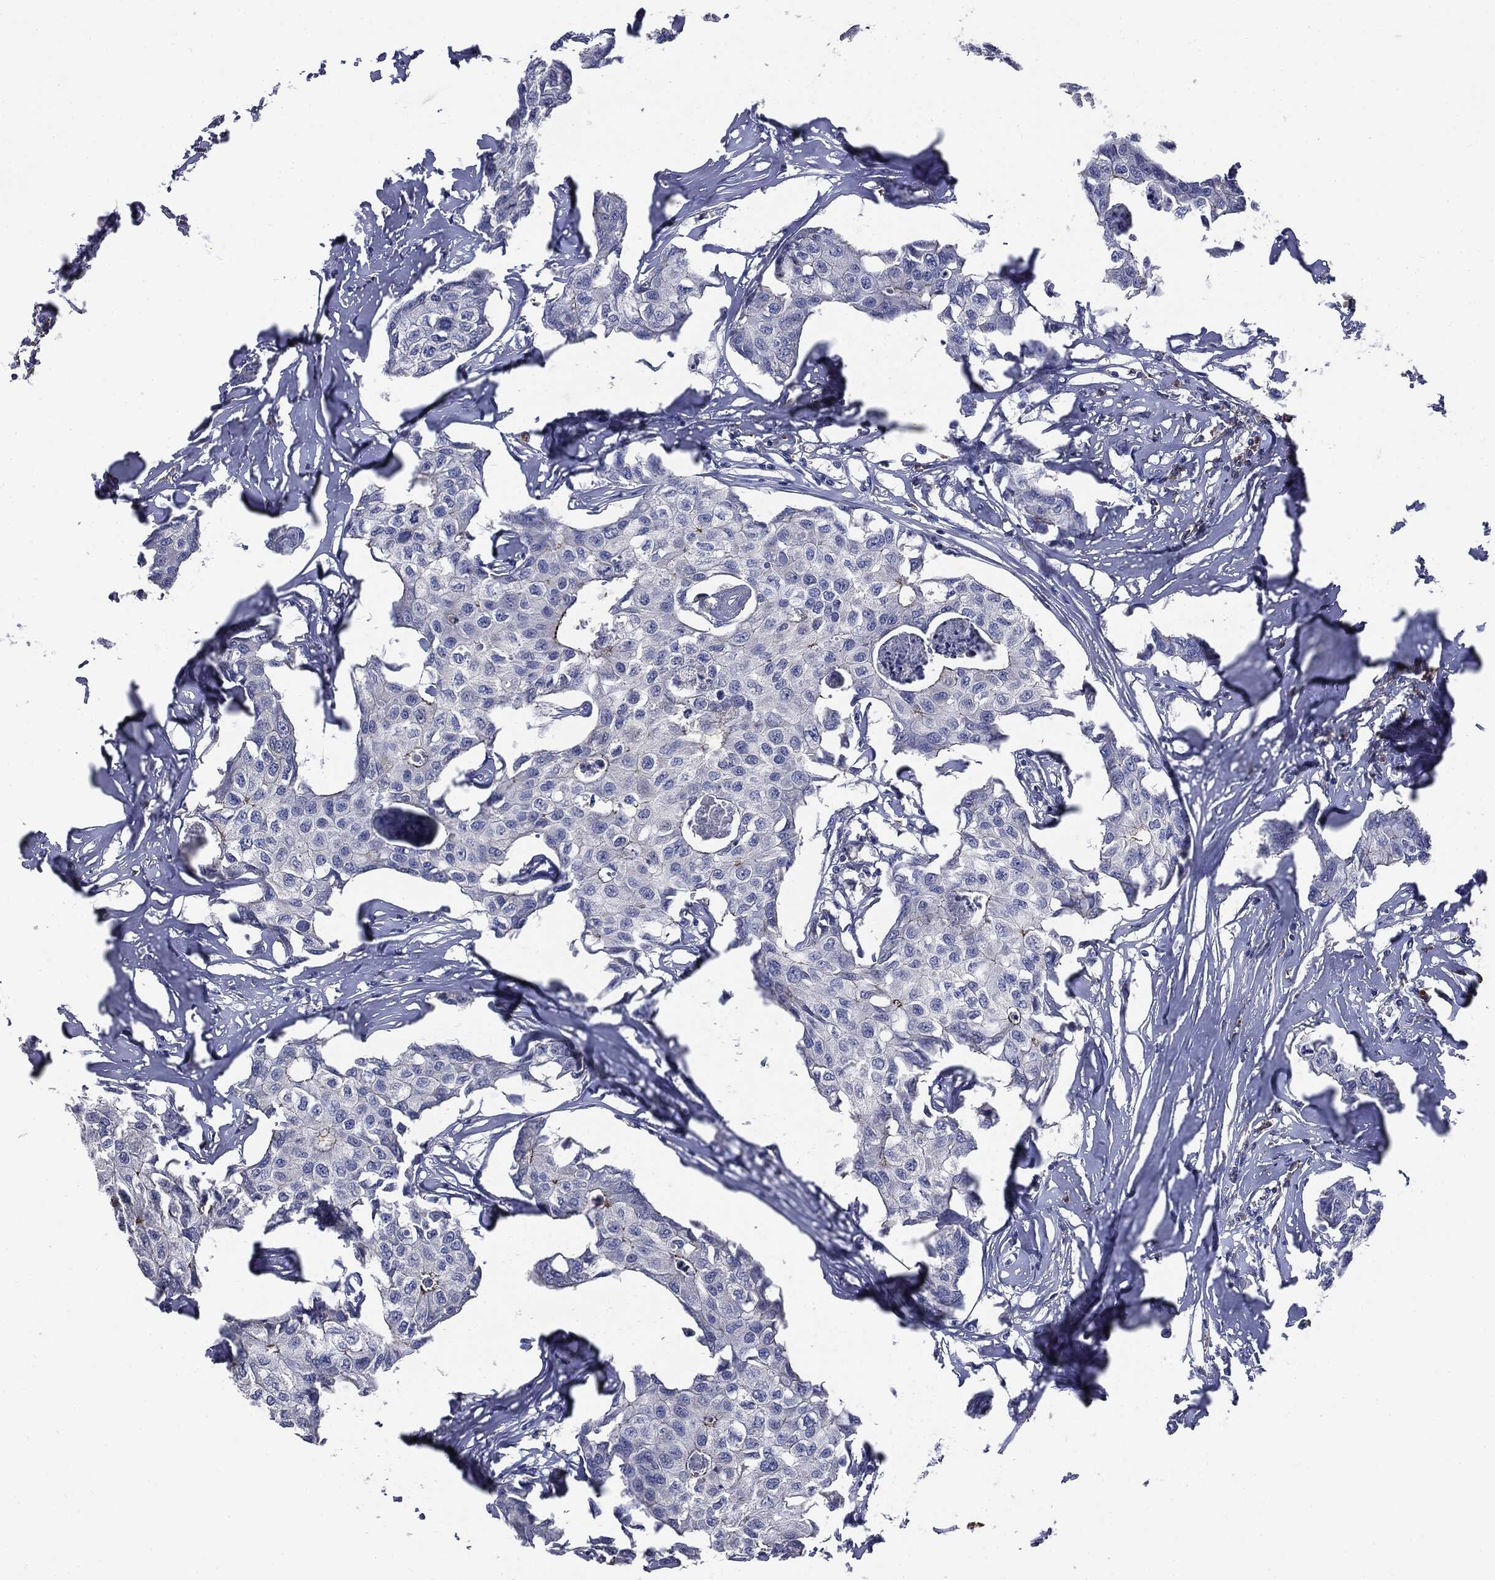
{"staining": {"intensity": "negative", "quantity": "none", "location": "none"}, "tissue": "breast cancer", "cell_type": "Tumor cells", "image_type": "cancer", "snomed": [{"axis": "morphology", "description": "Duct carcinoma"}, {"axis": "topography", "description": "Breast"}], "caption": "Tumor cells show no significant protein expression in breast invasive ductal carcinoma.", "gene": "PTGS2", "patient": {"sex": "female", "age": 80}}